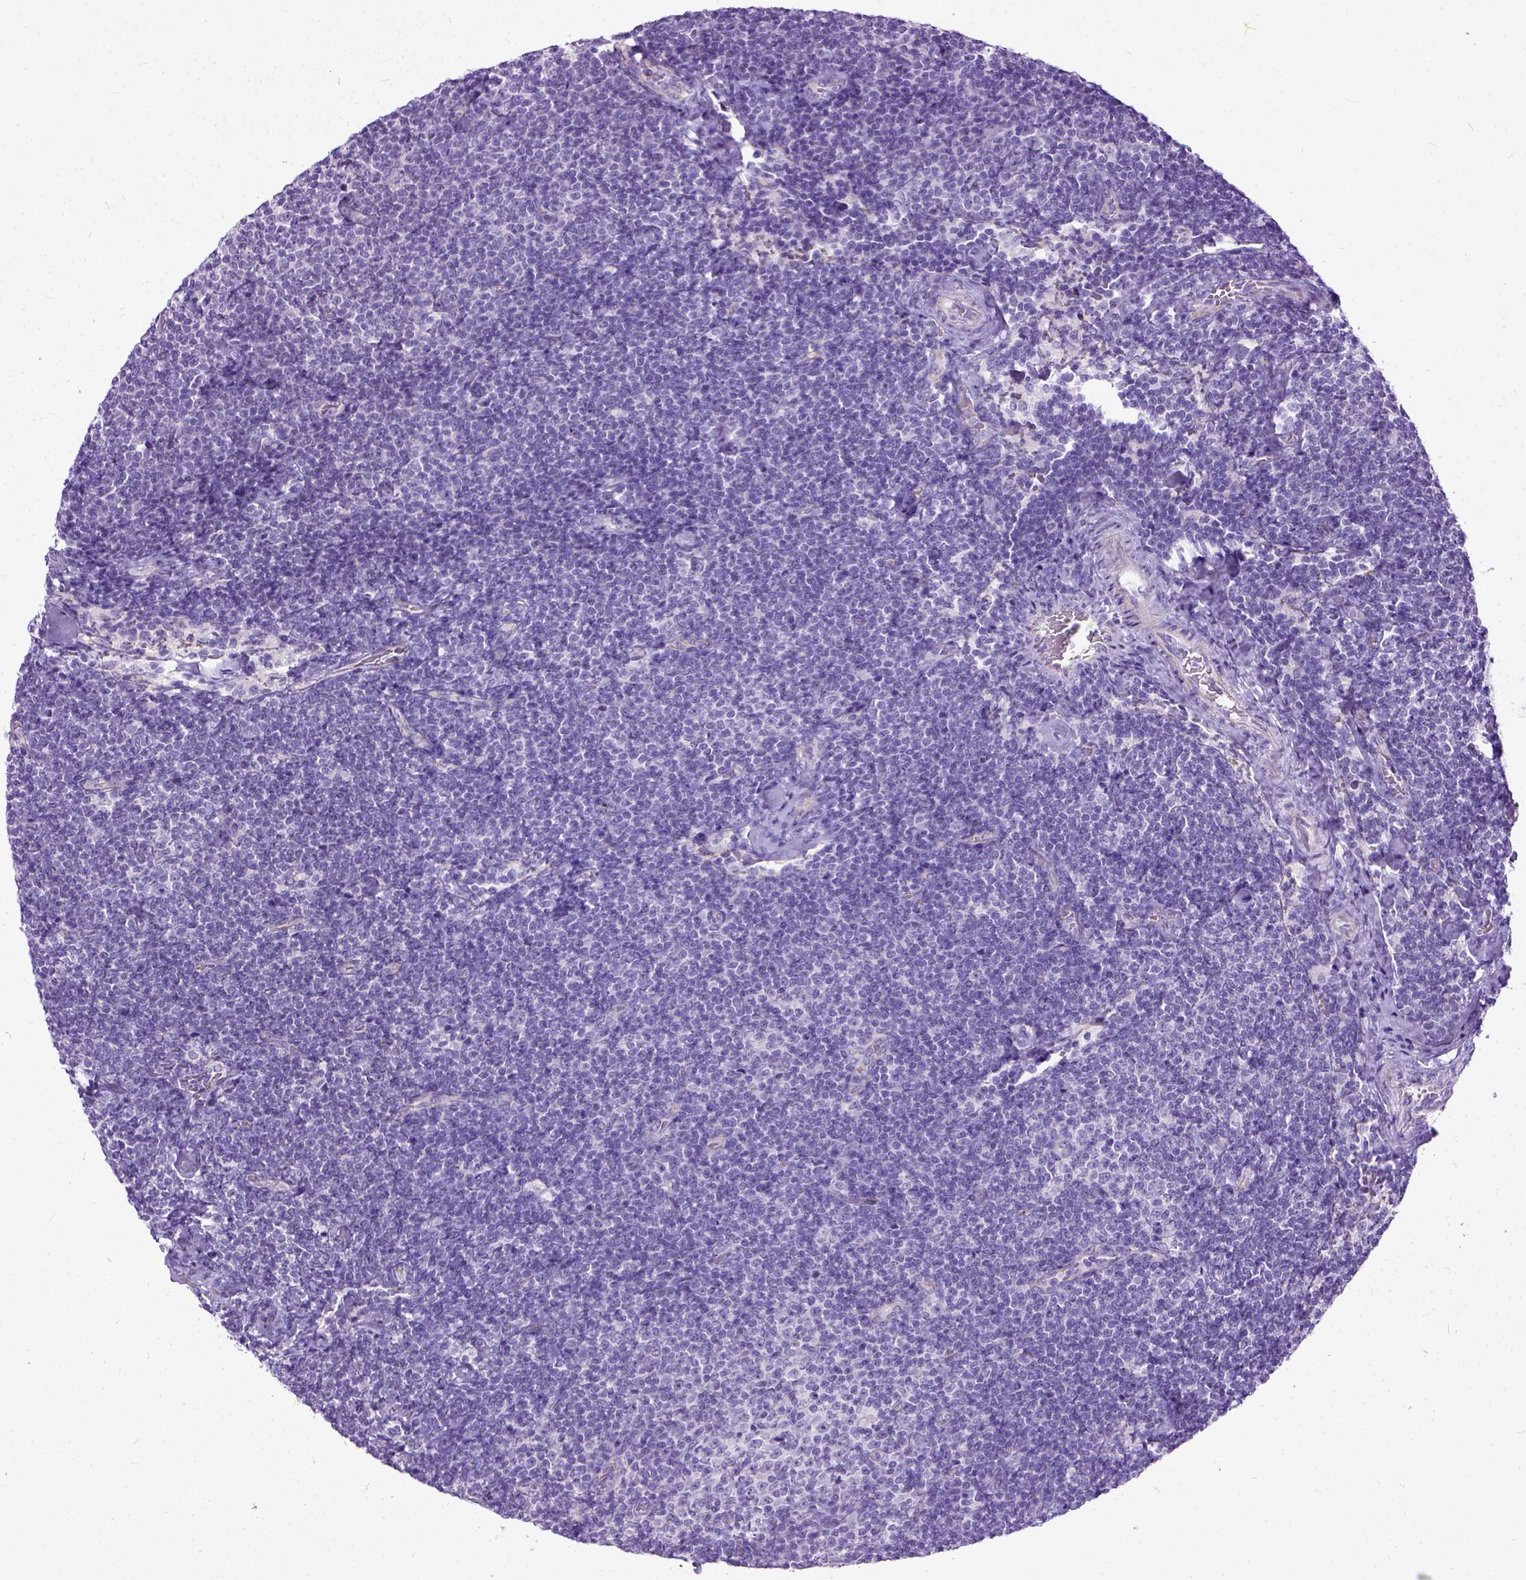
{"staining": {"intensity": "negative", "quantity": "none", "location": "none"}, "tissue": "lymphoma", "cell_type": "Tumor cells", "image_type": "cancer", "snomed": [{"axis": "morphology", "description": "Malignant lymphoma, non-Hodgkin's type, Low grade"}, {"axis": "topography", "description": "Lymph node"}], "caption": "Immunohistochemistry of human lymphoma reveals no positivity in tumor cells.", "gene": "ADGRF1", "patient": {"sex": "male", "age": 81}}